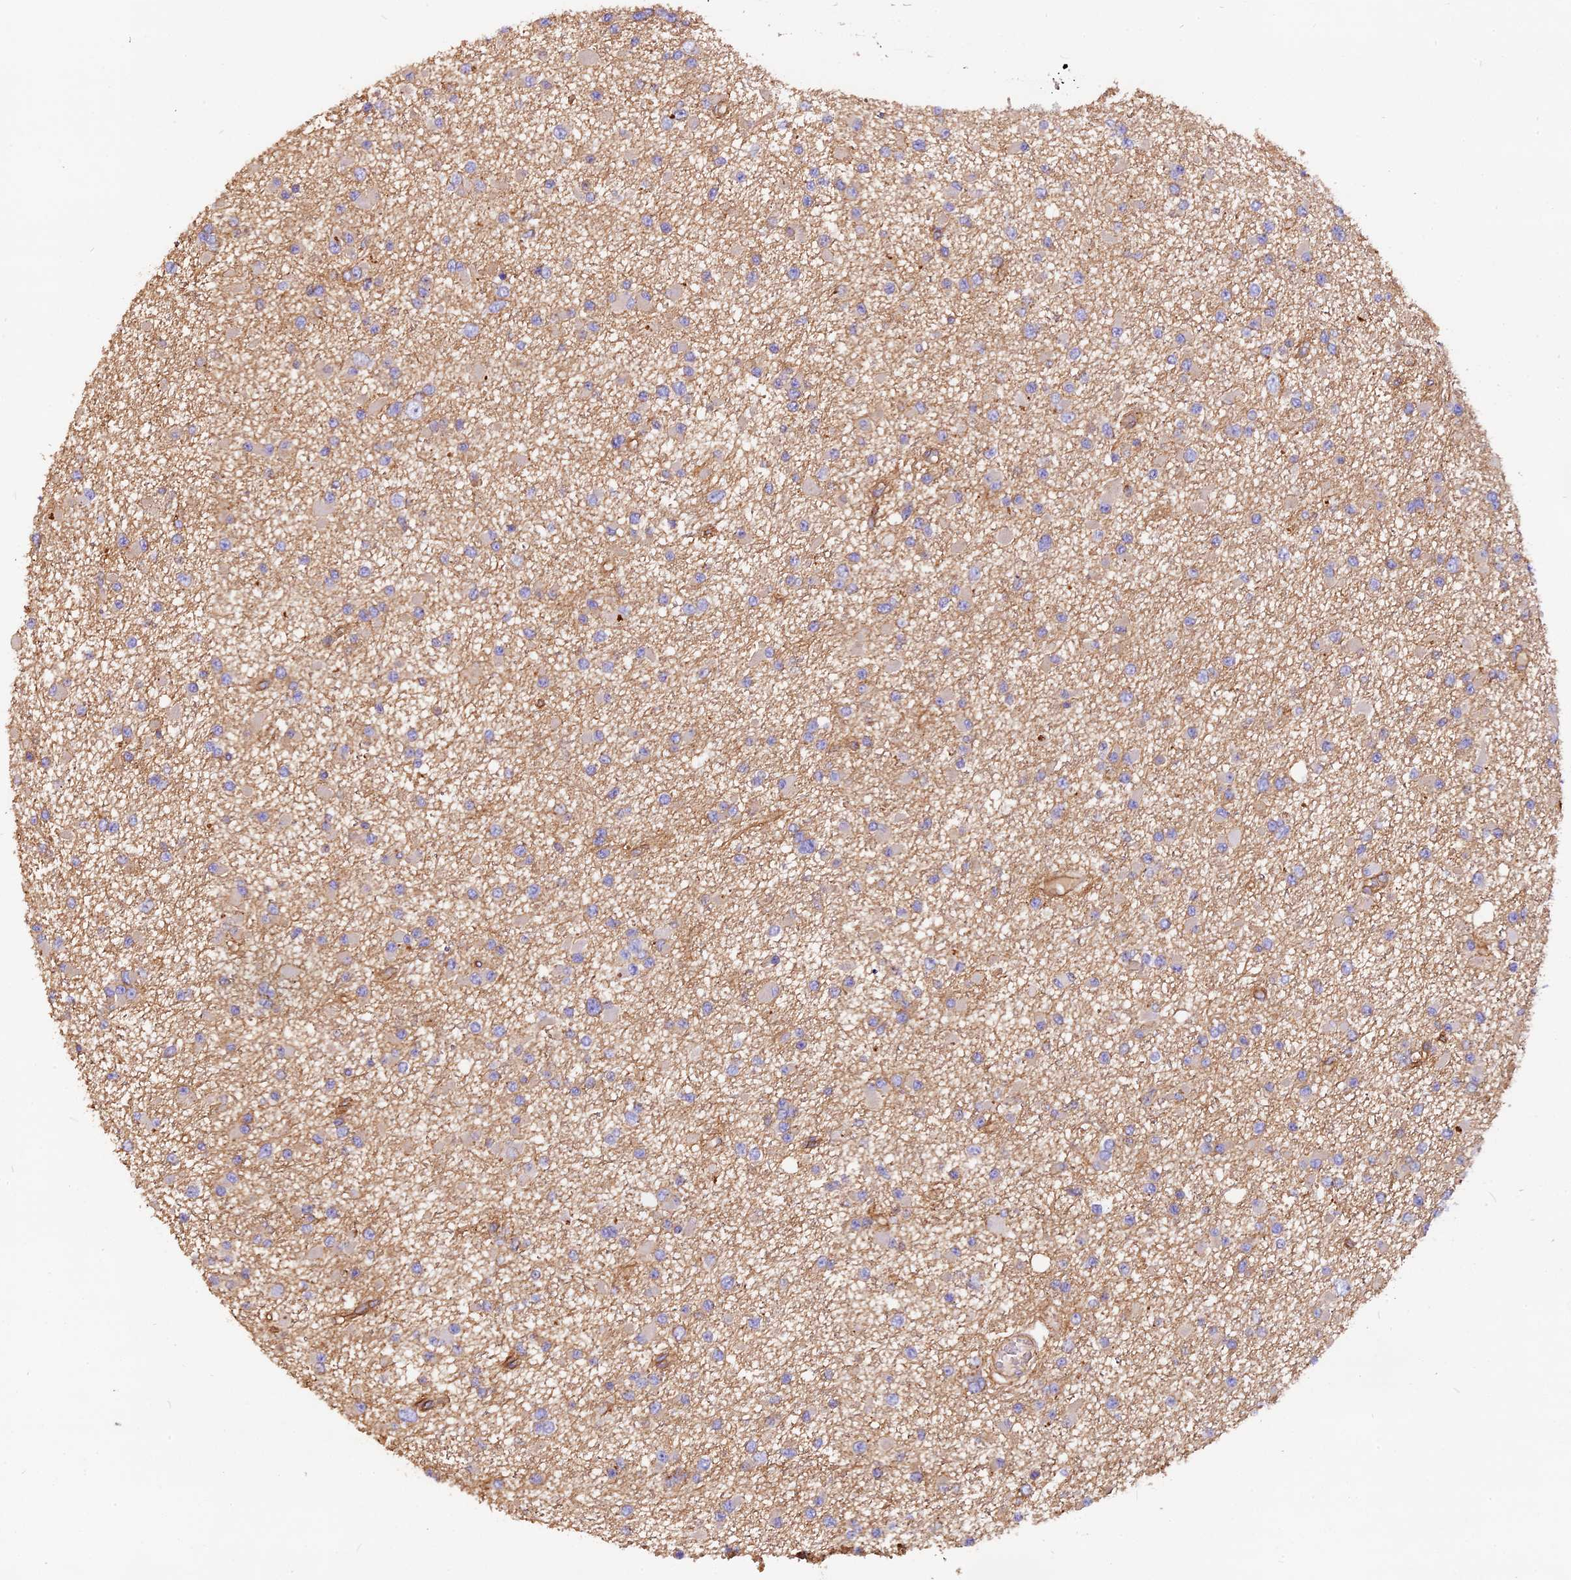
{"staining": {"intensity": "weak", "quantity": "<25%", "location": "cytoplasmic/membranous"}, "tissue": "glioma", "cell_type": "Tumor cells", "image_type": "cancer", "snomed": [{"axis": "morphology", "description": "Glioma, malignant, Low grade"}, {"axis": "topography", "description": "Brain"}], "caption": "The immunohistochemistry (IHC) micrograph has no significant expression in tumor cells of glioma tissue.", "gene": "ERMARD", "patient": {"sex": "female", "age": 22}}